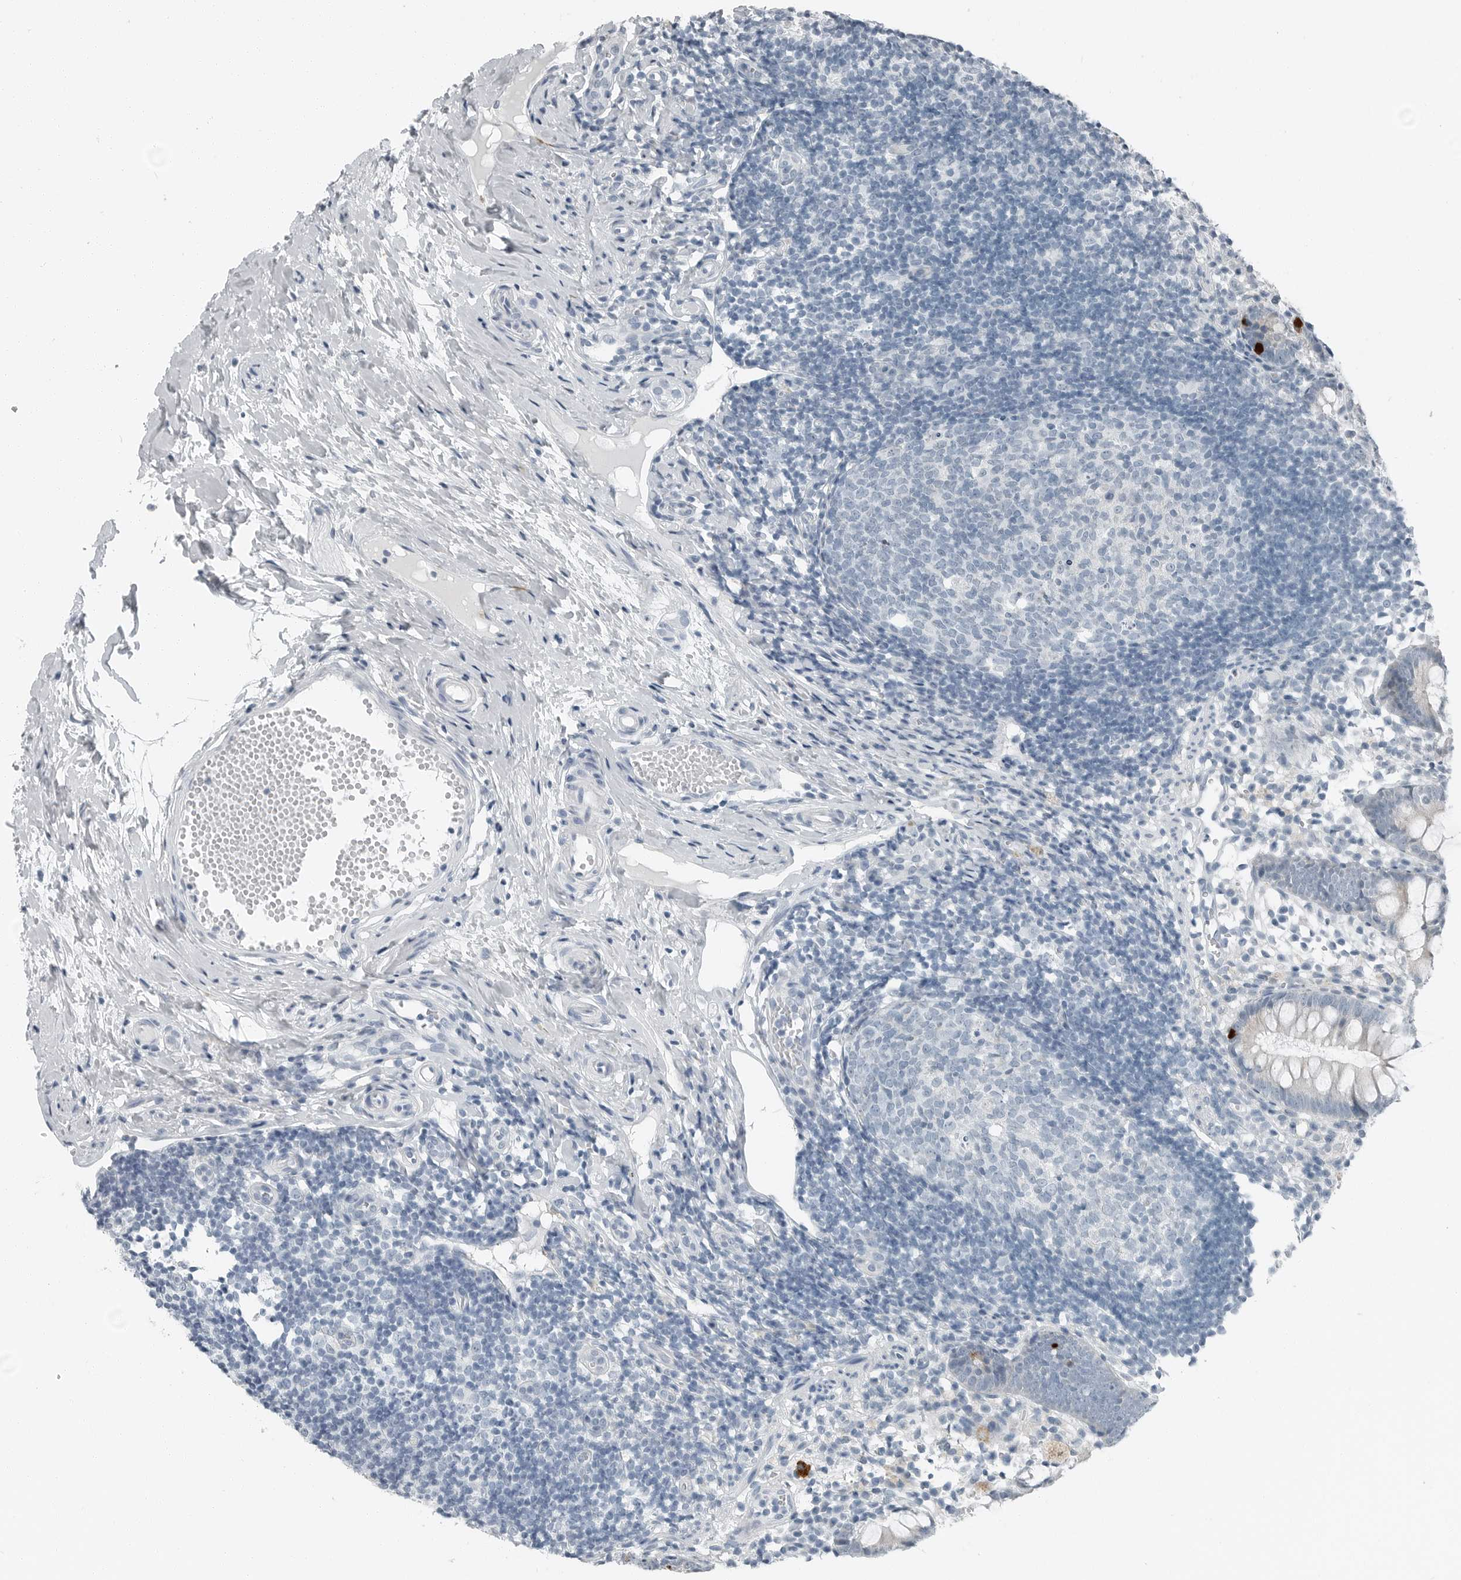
{"staining": {"intensity": "weak", "quantity": "25%-75%", "location": "cytoplasmic/membranous"}, "tissue": "appendix", "cell_type": "Glandular cells", "image_type": "normal", "snomed": [{"axis": "morphology", "description": "Normal tissue, NOS"}, {"axis": "topography", "description": "Appendix"}], "caption": "Glandular cells reveal low levels of weak cytoplasmic/membranous staining in approximately 25%-75% of cells in benign human appendix. (IHC, brightfield microscopy, high magnification).", "gene": "ZPBP2", "patient": {"sex": "female", "age": 20}}